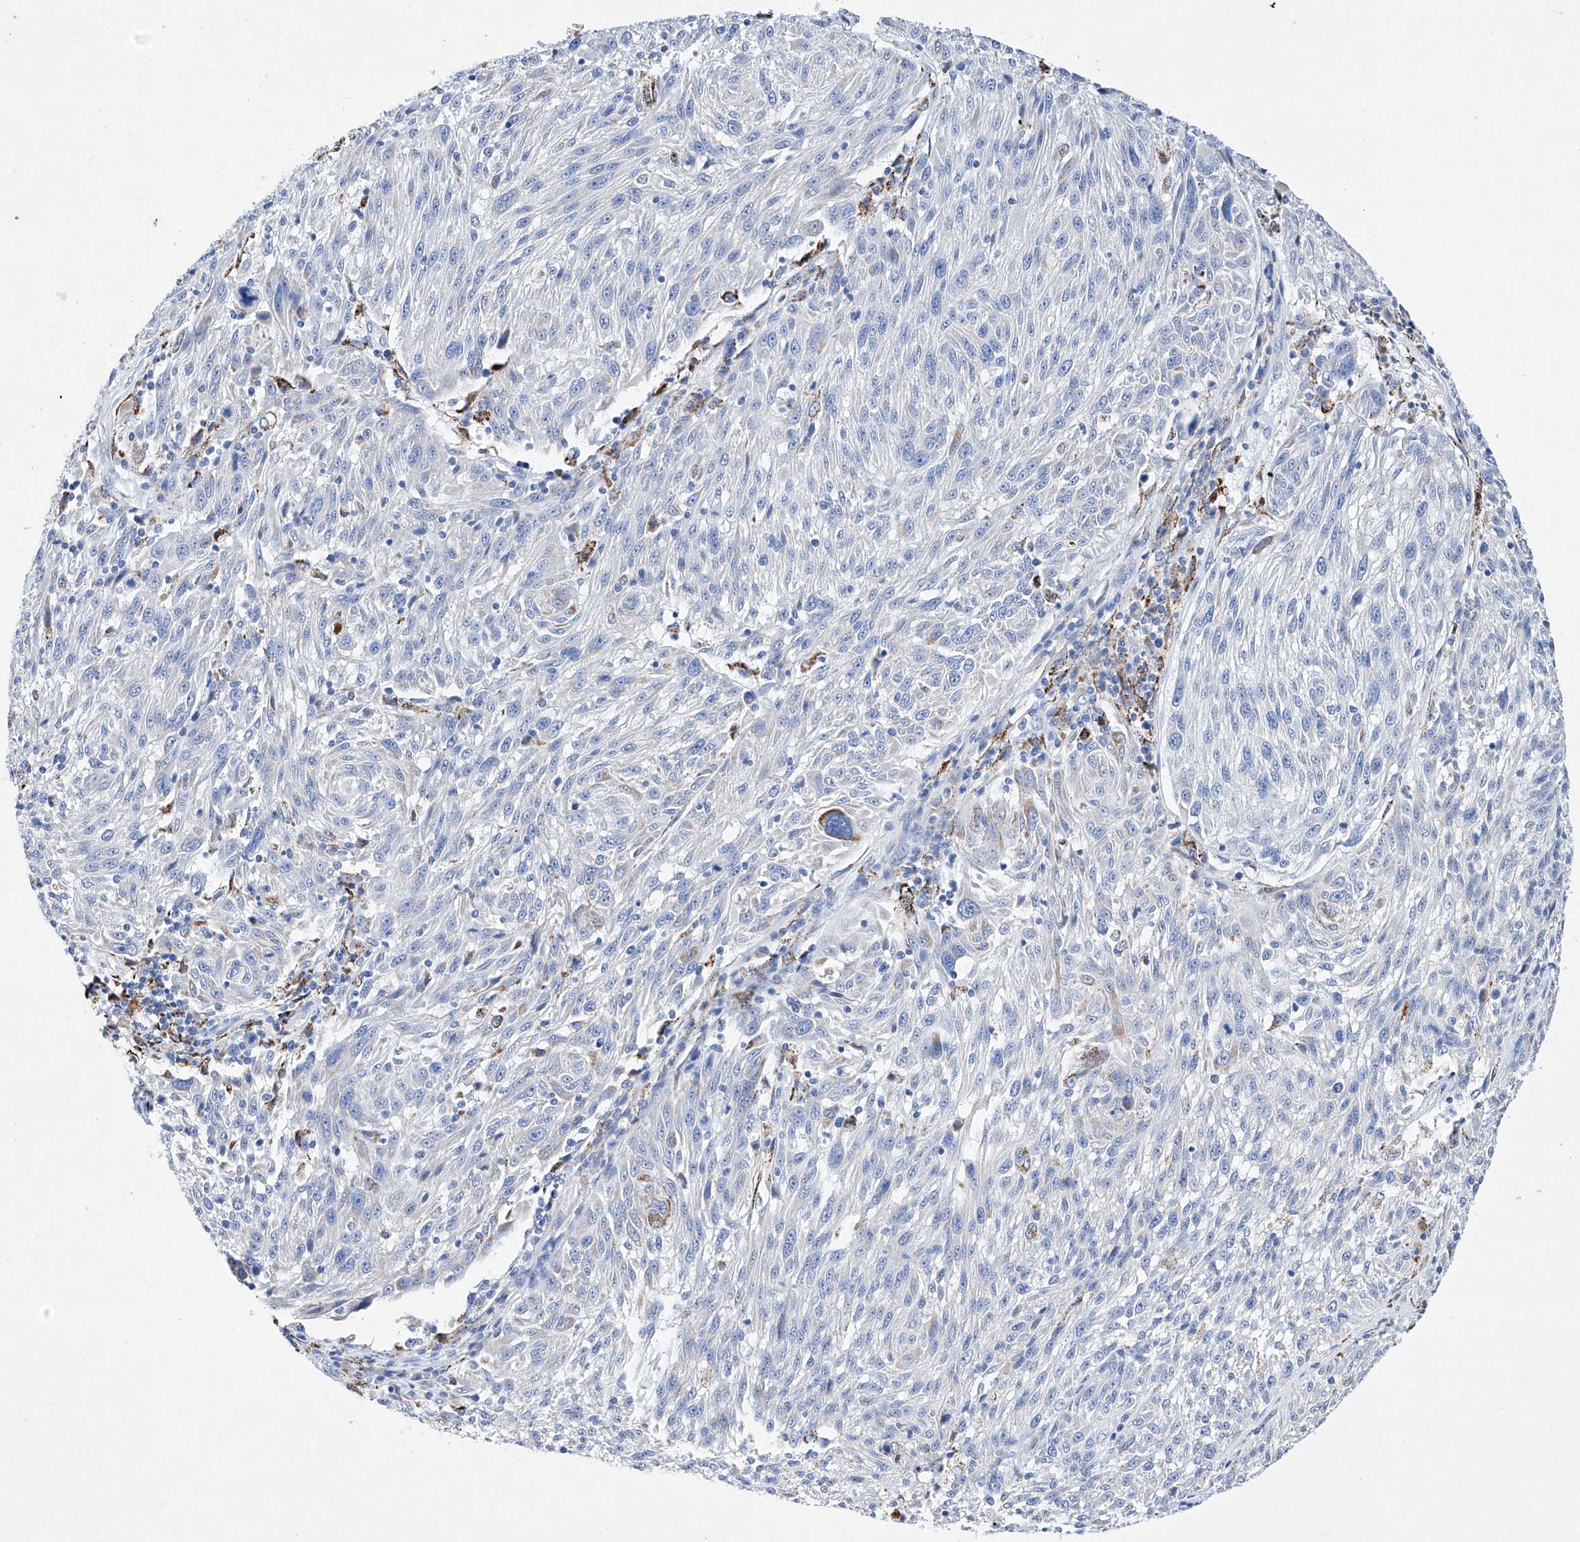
{"staining": {"intensity": "negative", "quantity": "none", "location": "none"}, "tissue": "melanoma", "cell_type": "Tumor cells", "image_type": "cancer", "snomed": [{"axis": "morphology", "description": "Malignant melanoma, NOS"}, {"axis": "topography", "description": "Skin"}], "caption": "IHC of human melanoma exhibits no staining in tumor cells.", "gene": "NRROS", "patient": {"sex": "male", "age": 53}}